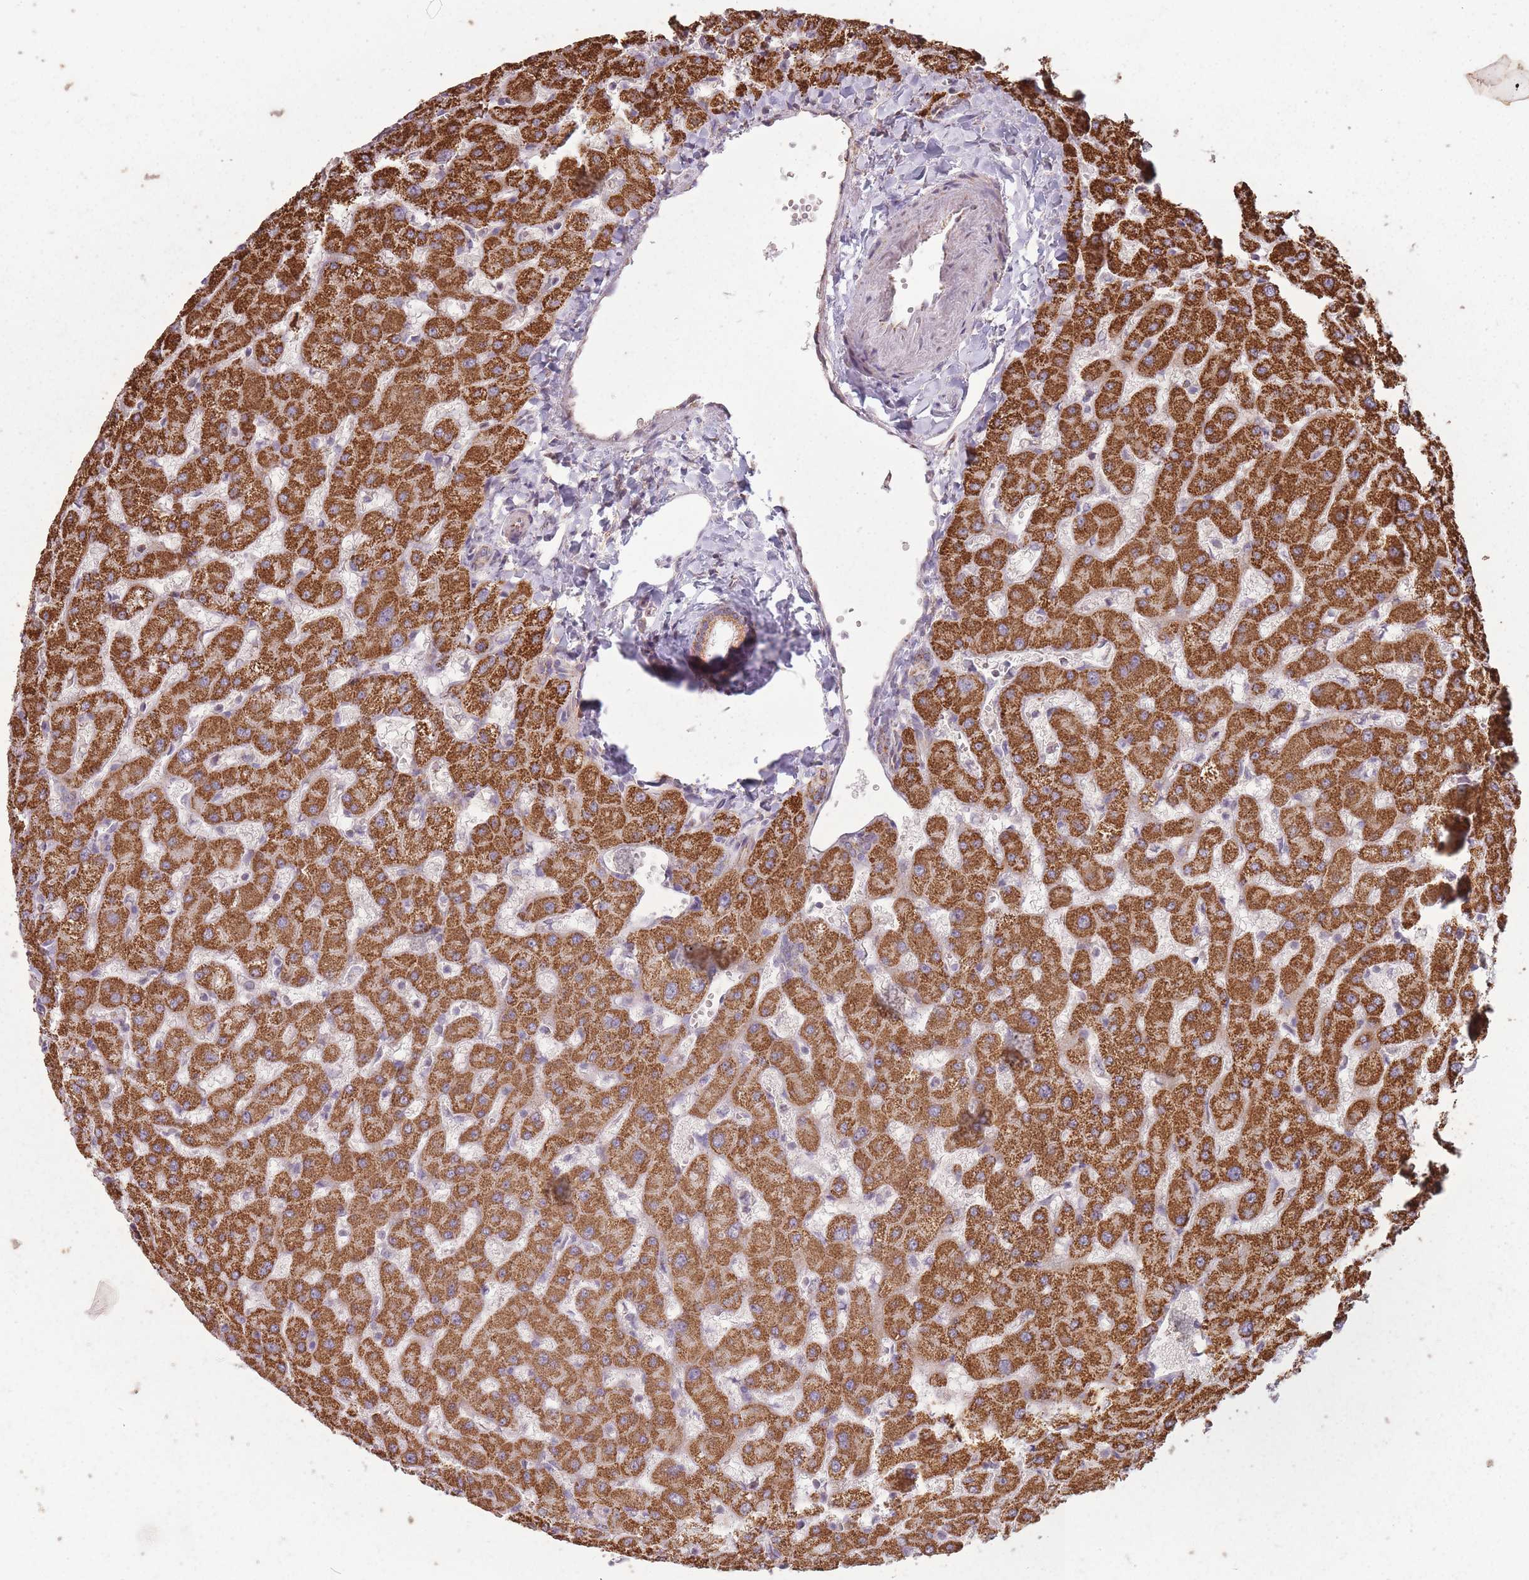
{"staining": {"intensity": "moderate", "quantity": ">75%", "location": "cytoplasmic/membranous"}, "tissue": "liver", "cell_type": "Cholangiocytes", "image_type": "normal", "snomed": [{"axis": "morphology", "description": "Normal tissue, NOS"}, {"axis": "topography", "description": "Liver"}], "caption": "Protein staining displays moderate cytoplasmic/membranous positivity in approximately >75% of cholangiocytes in unremarkable liver.", "gene": "CNOT8", "patient": {"sex": "female", "age": 63}}